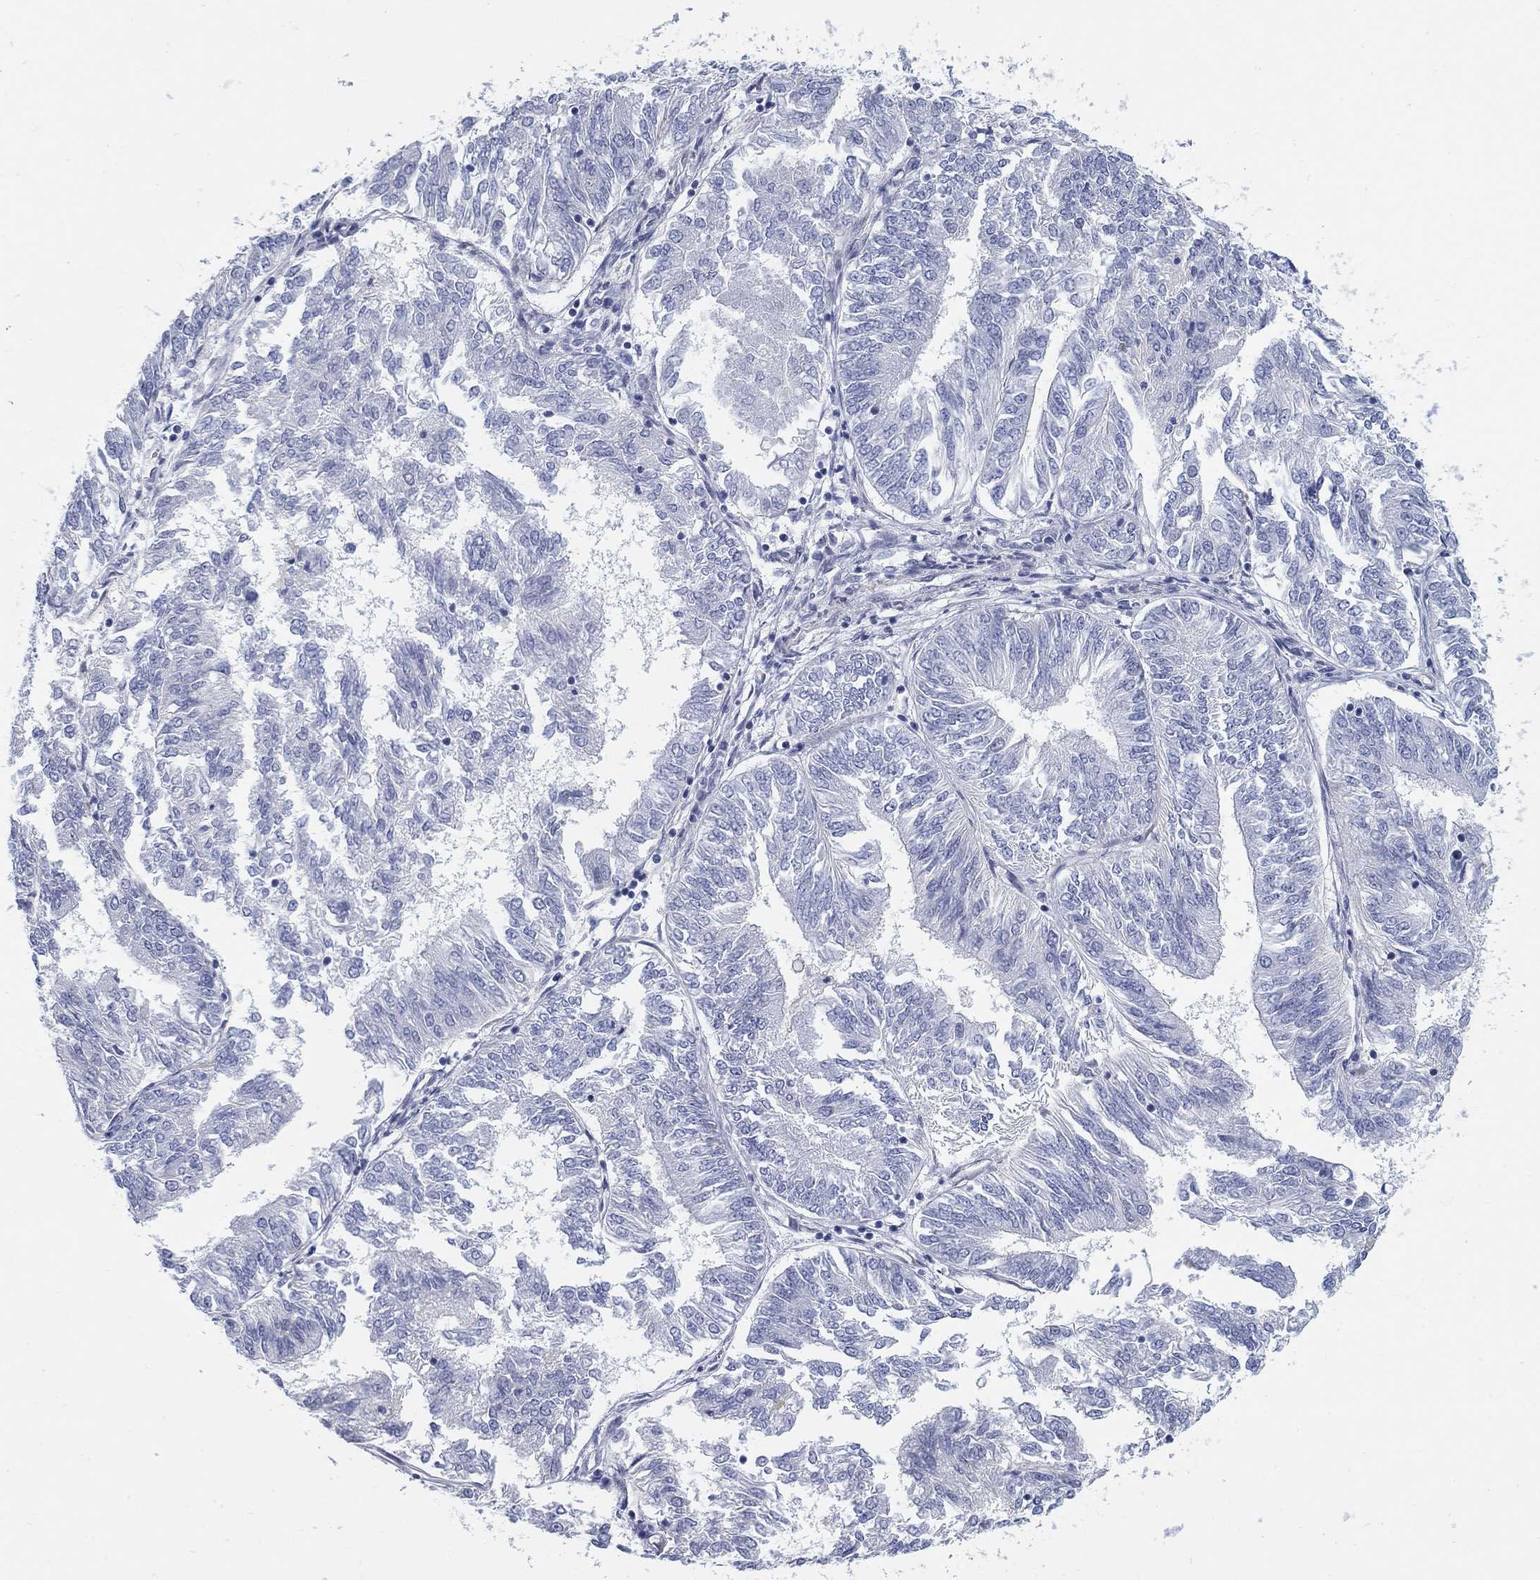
{"staining": {"intensity": "negative", "quantity": "none", "location": "none"}, "tissue": "endometrial cancer", "cell_type": "Tumor cells", "image_type": "cancer", "snomed": [{"axis": "morphology", "description": "Adenocarcinoma, NOS"}, {"axis": "topography", "description": "Endometrium"}], "caption": "High power microscopy micrograph of an immunohistochemistry (IHC) photomicrograph of adenocarcinoma (endometrial), revealing no significant positivity in tumor cells.", "gene": "HEATR4", "patient": {"sex": "female", "age": 58}}